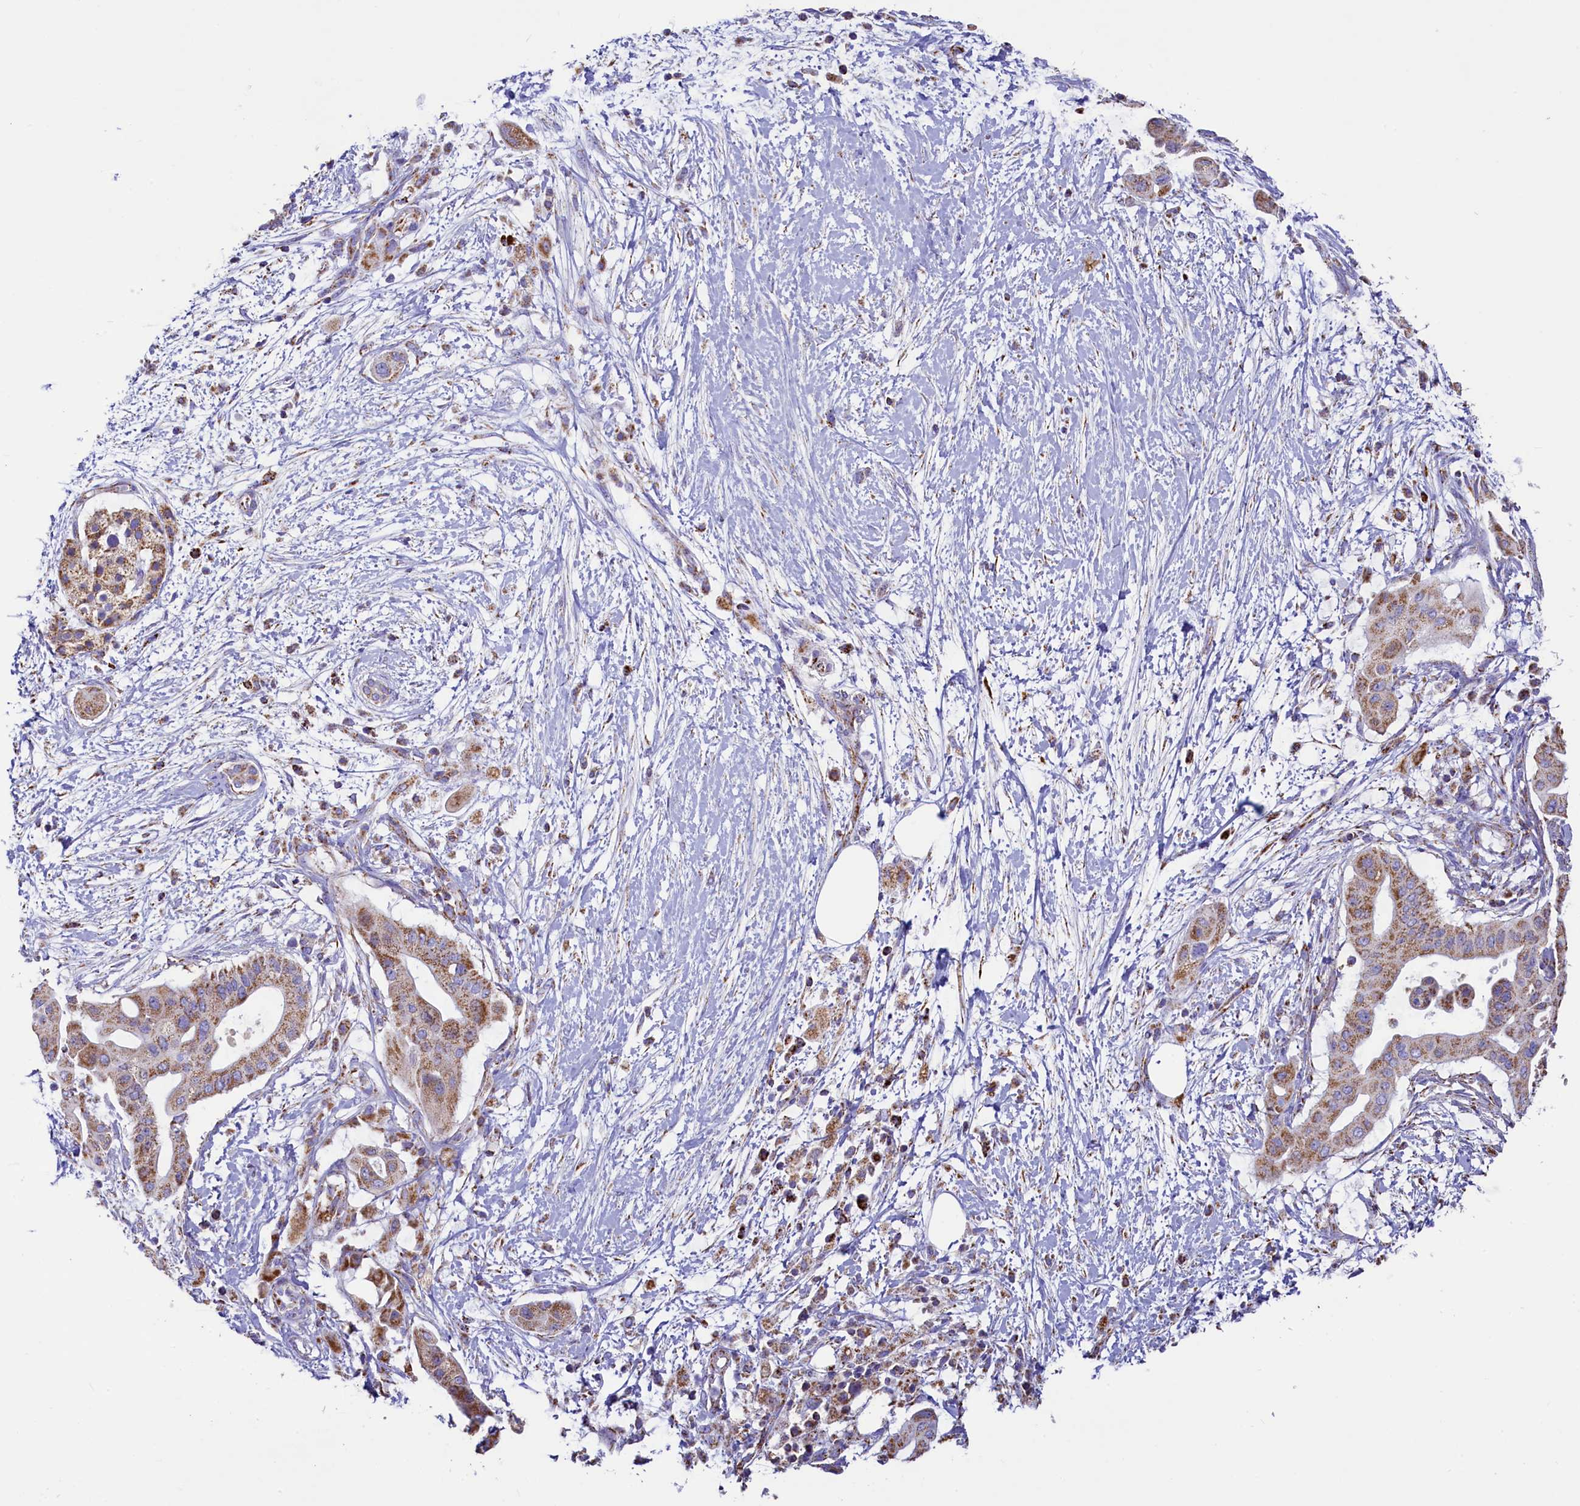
{"staining": {"intensity": "moderate", "quantity": ">75%", "location": "cytoplasmic/membranous"}, "tissue": "pancreatic cancer", "cell_type": "Tumor cells", "image_type": "cancer", "snomed": [{"axis": "morphology", "description": "Adenocarcinoma, NOS"}, {"axis": "topography", "description": "Pancreas"}], "caption": "Protein expression analysis of human pancreatic adenocarcinoma reveals moderate cytoplasmic/membranous staining in approximately >75% of tumor cells.", "gene": "IDH3A", "patient": {"sex": "male", "age": 68}}